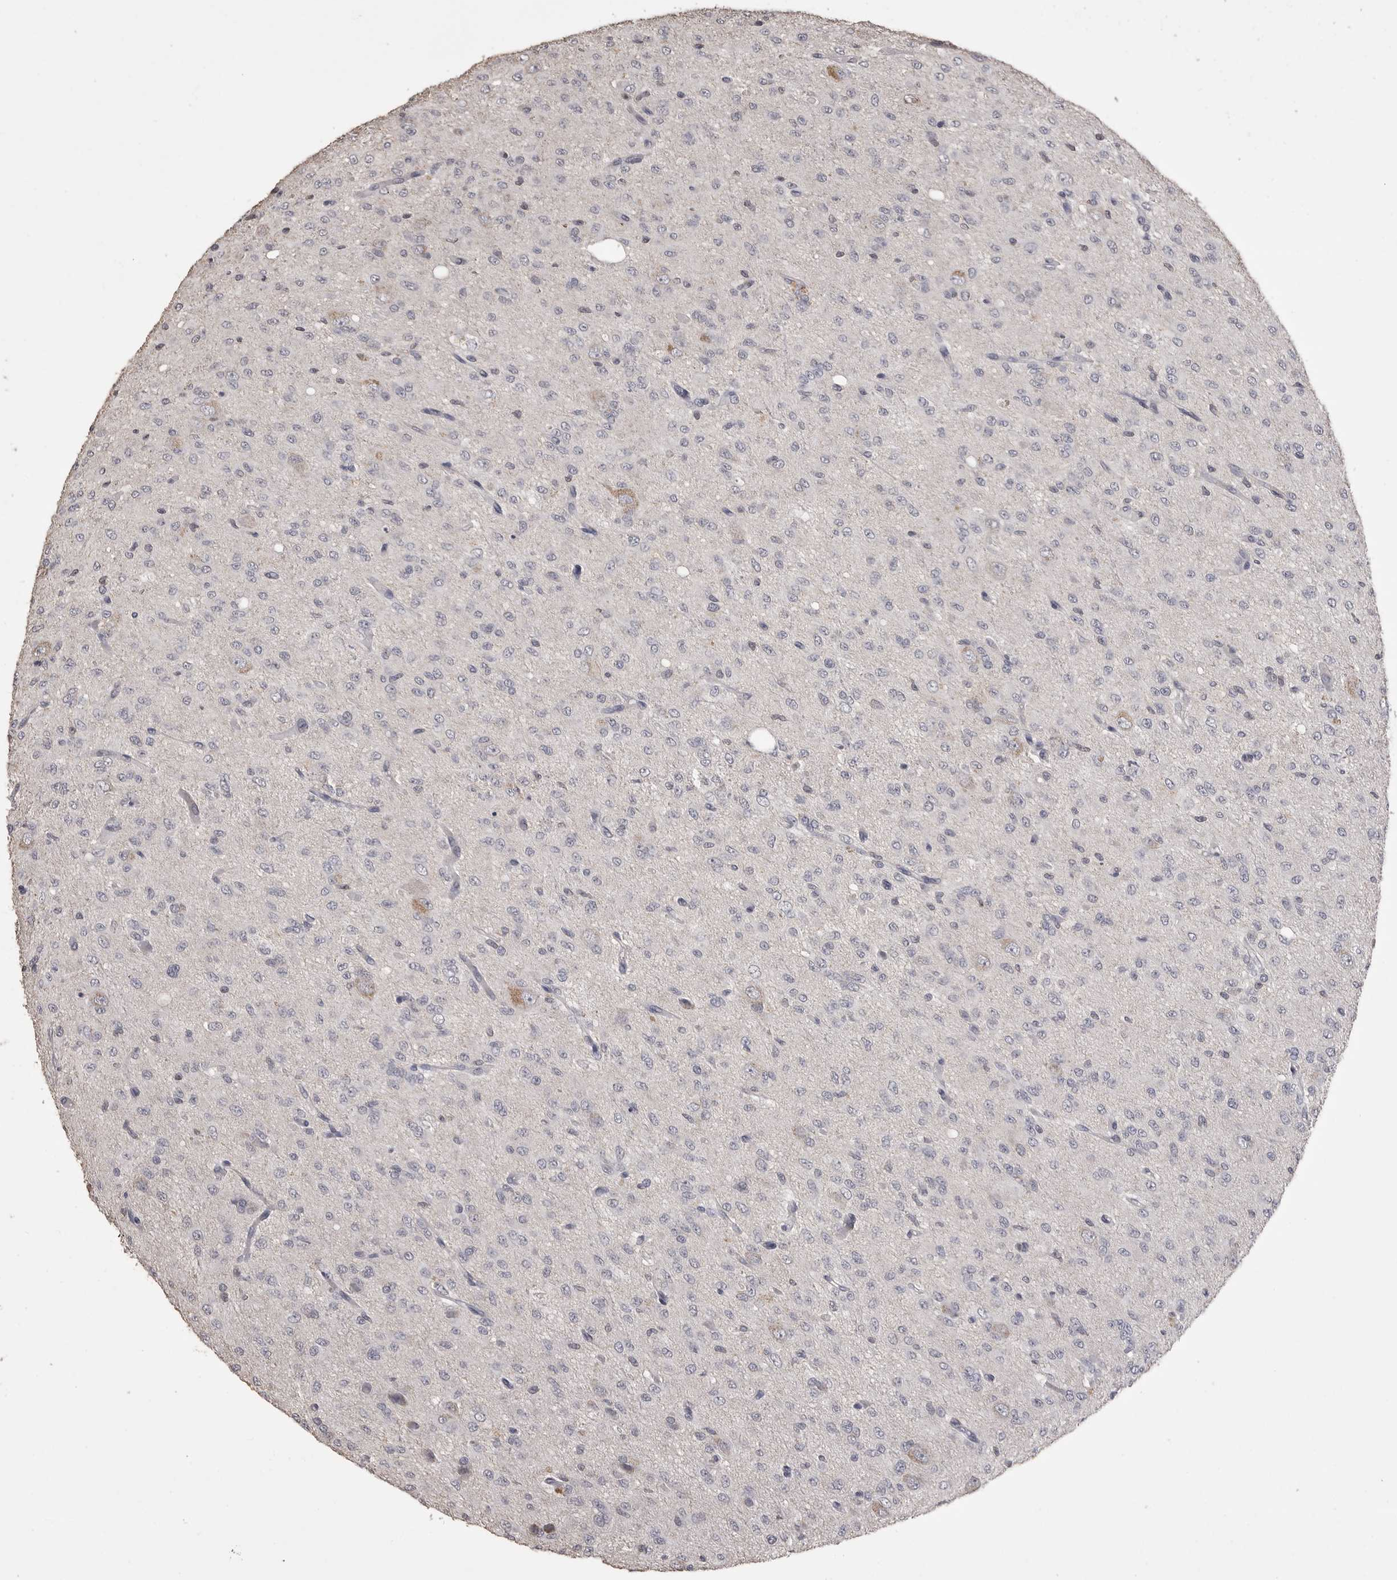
{"staining": {"intensity": "negative", "quantity": "none", "location": "none"}, "tissue": "glioma", "cell_type": "Tumor cells", "image_type": "cancer", "snomed": [{"axis": "morphology", "description": "Glioma, malignant, High grade"}, {"axis": "topography", "description": "Brain"}], "caption": "An immunohistochemistry histopathology image of malignant glioma (high-grade) is shown. There is no staining in tumor cells of malignant glioma (high-grade).", "gene": "MMP7", "patient": {"sex": "female", "age": 59}}